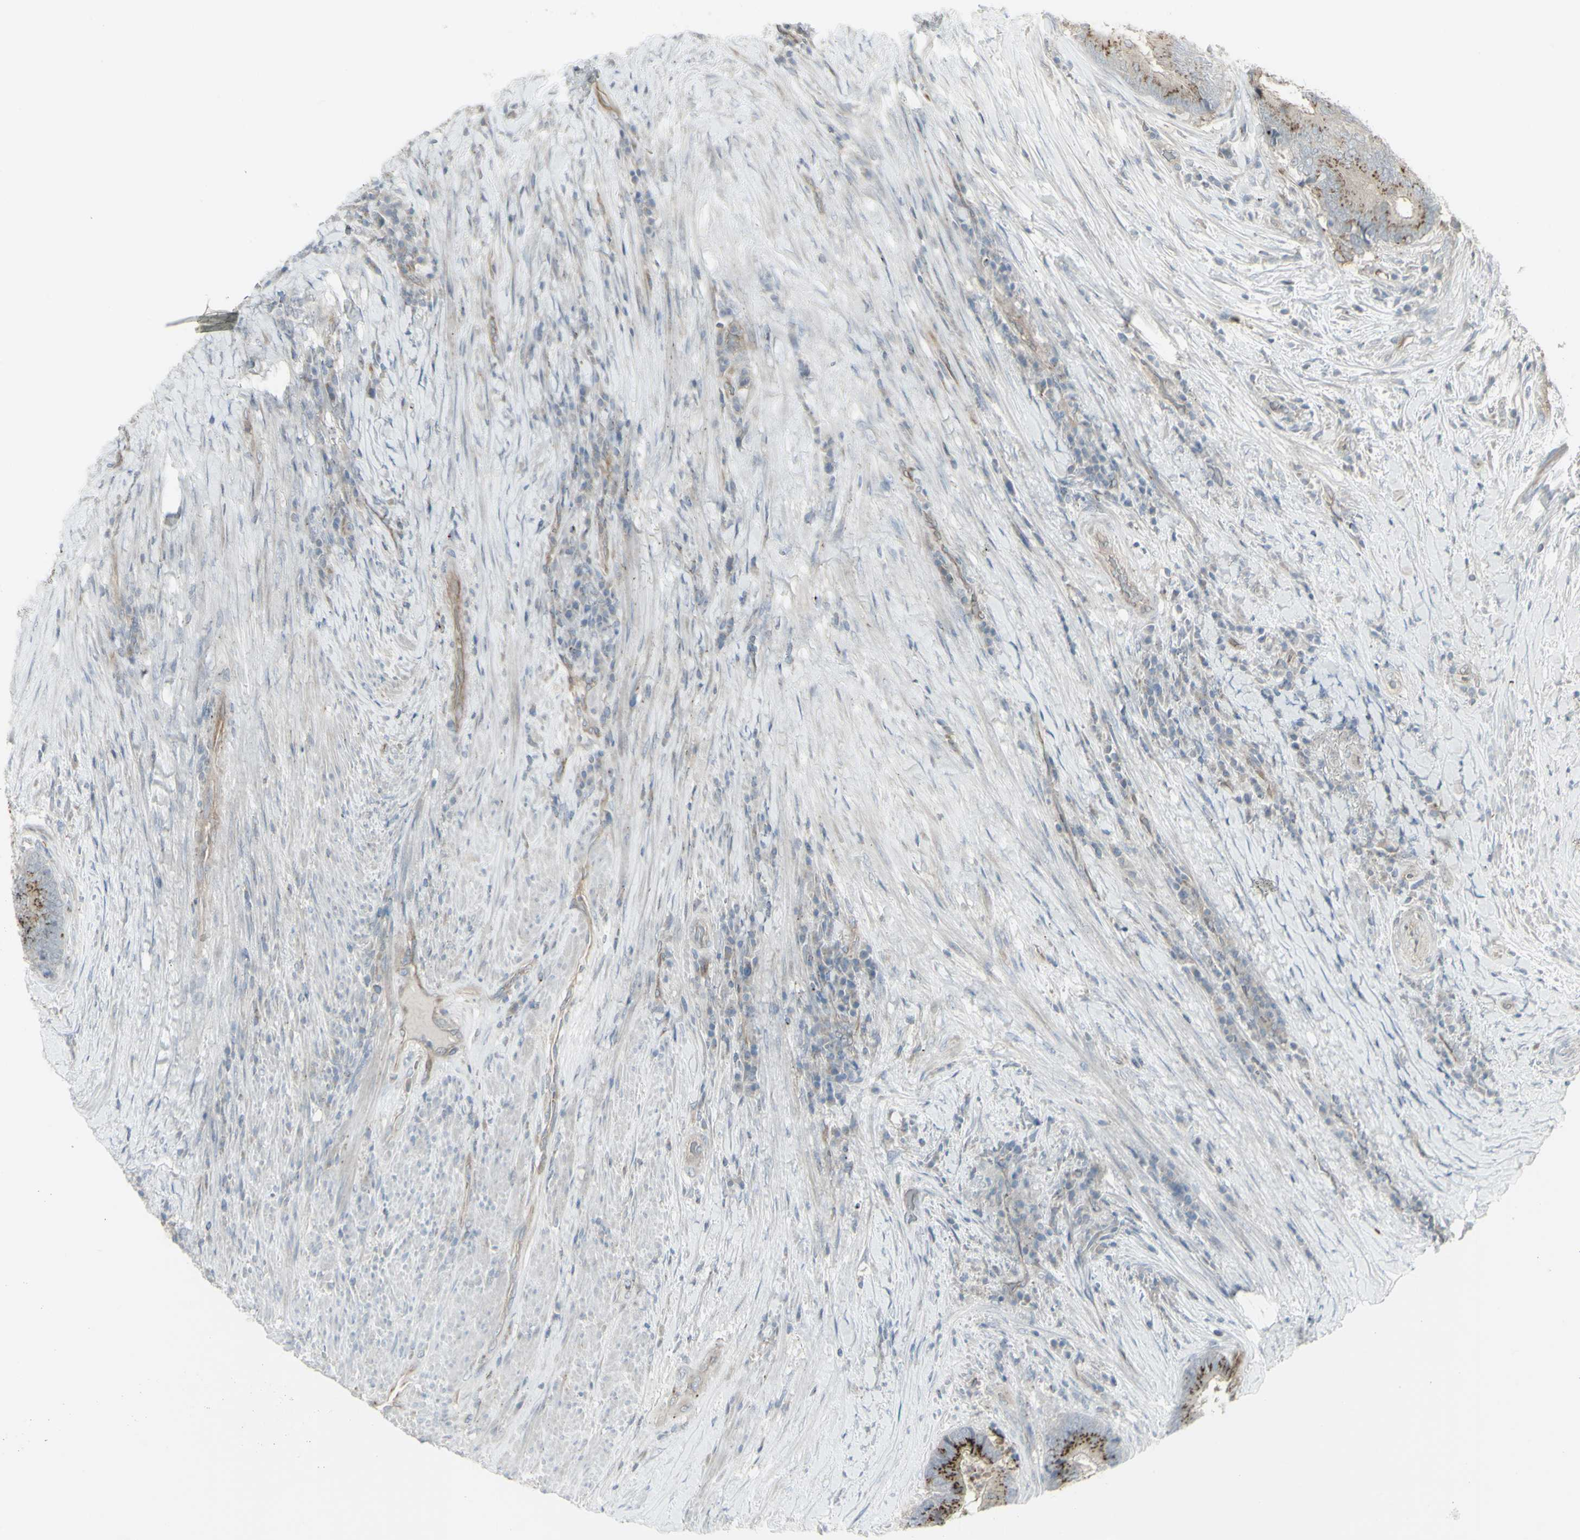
{"staining": {"intensity": "moderate", "quantity": "25%-75%", "location": "cytoplasmic/membranous"}, "tissue": "colorectal cancer", "cell_type": "Tumor cells", "image_type": "cancer", "snomed": [{"axis": "morphology", "description": "Adenocarcinoma, NOS"}, {"axis": "topography", "description": "Rectum"}], "caption": "Tumor cells display medium levels of moderate cytoplasmic/membranous positivity in approximately 25%-75% of cells in colorectal cancer. Nuclei are stained in blue.", "gene": "GALNT6", "patient": {"sex": "male", "age": 72}}